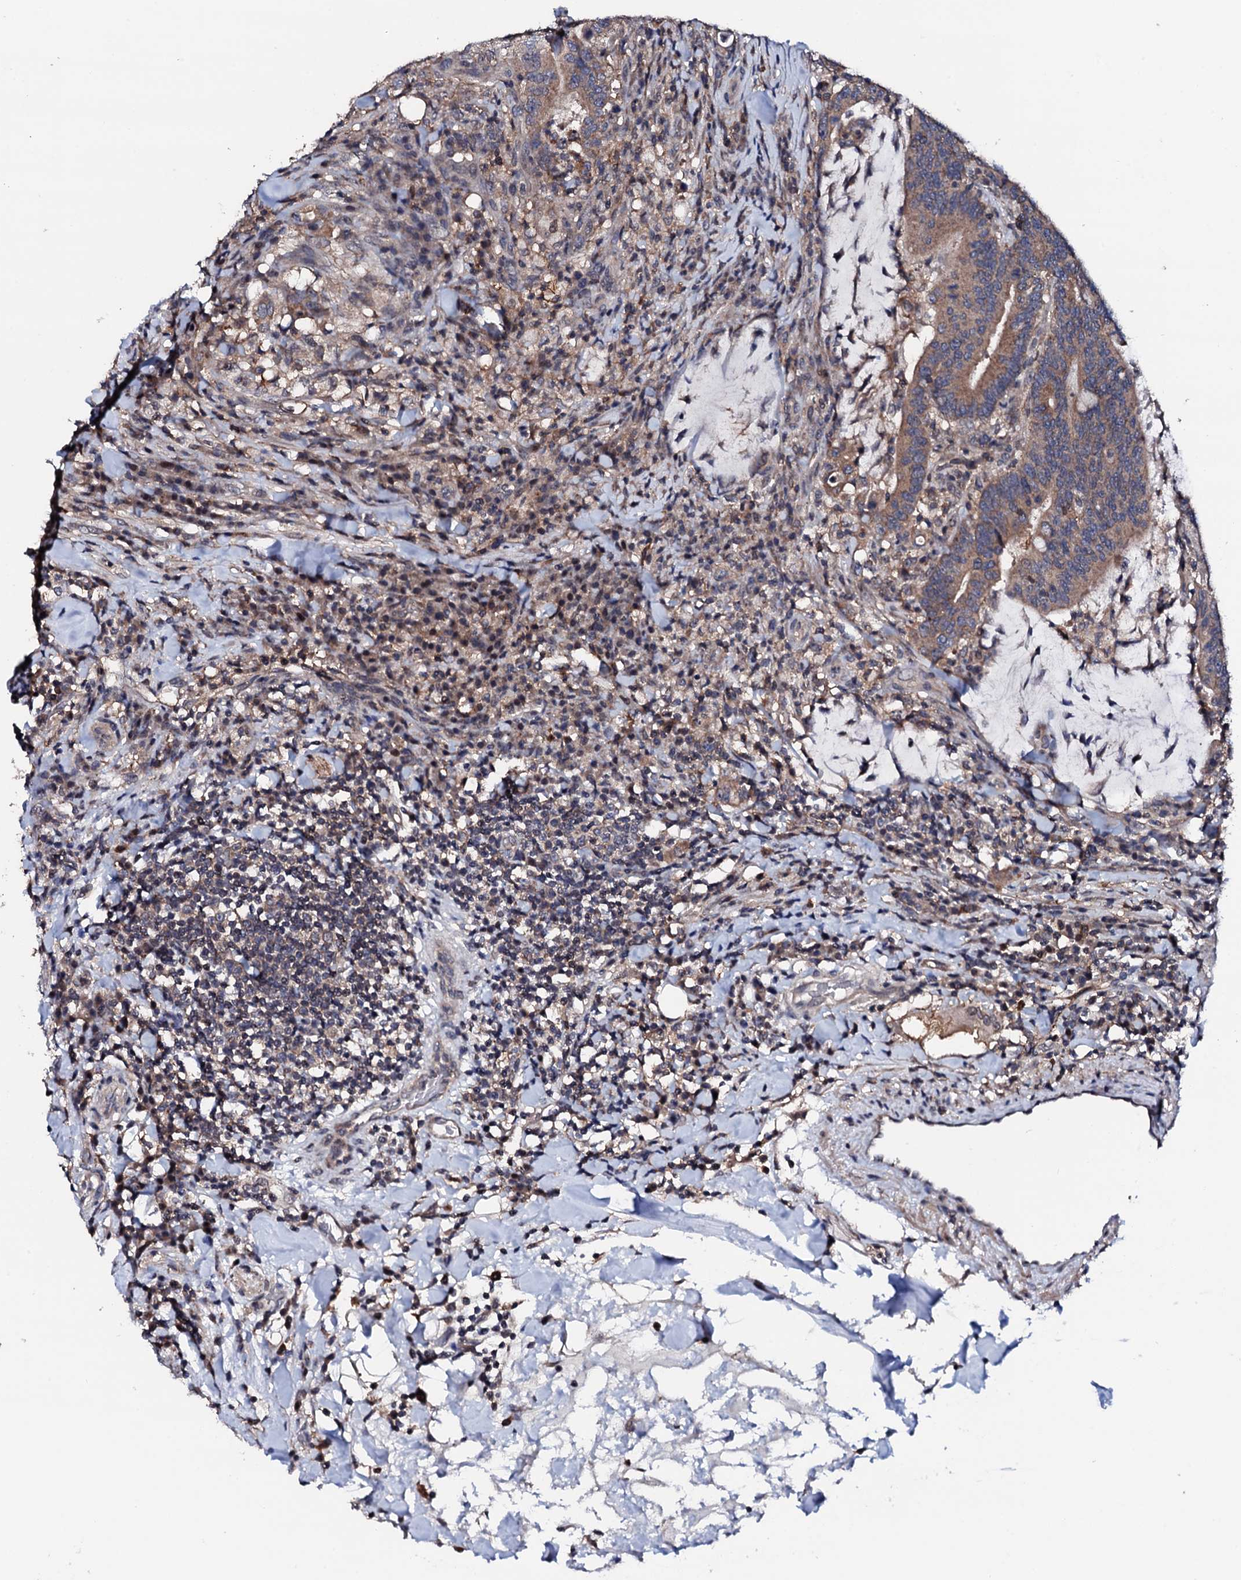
{"staining": {"intensity": "moderate", "quantity": ">75%", "location": "cytoplasmic/membranous"}, "tissue": "colorectal cancer", "cell_type": "Tumor cells", "image_type": "cancer", "snomed": [{"axis": "morphology", "description": "Adenocarcinoma, NOS"}, {"axis": "topography", "description": "Colon"}], "caption": "Immunohistochemical staining of human colorectal cancer (adenocarcinoma) exhibits moderate cytoplasmic/membranous protein expression in approximately >75% of tumor cells. (brown staining indicates protein expression, while blue staining denotes nuclei).", "gene": "EDC3", "patient": {"sex": "female", "age": 66}}